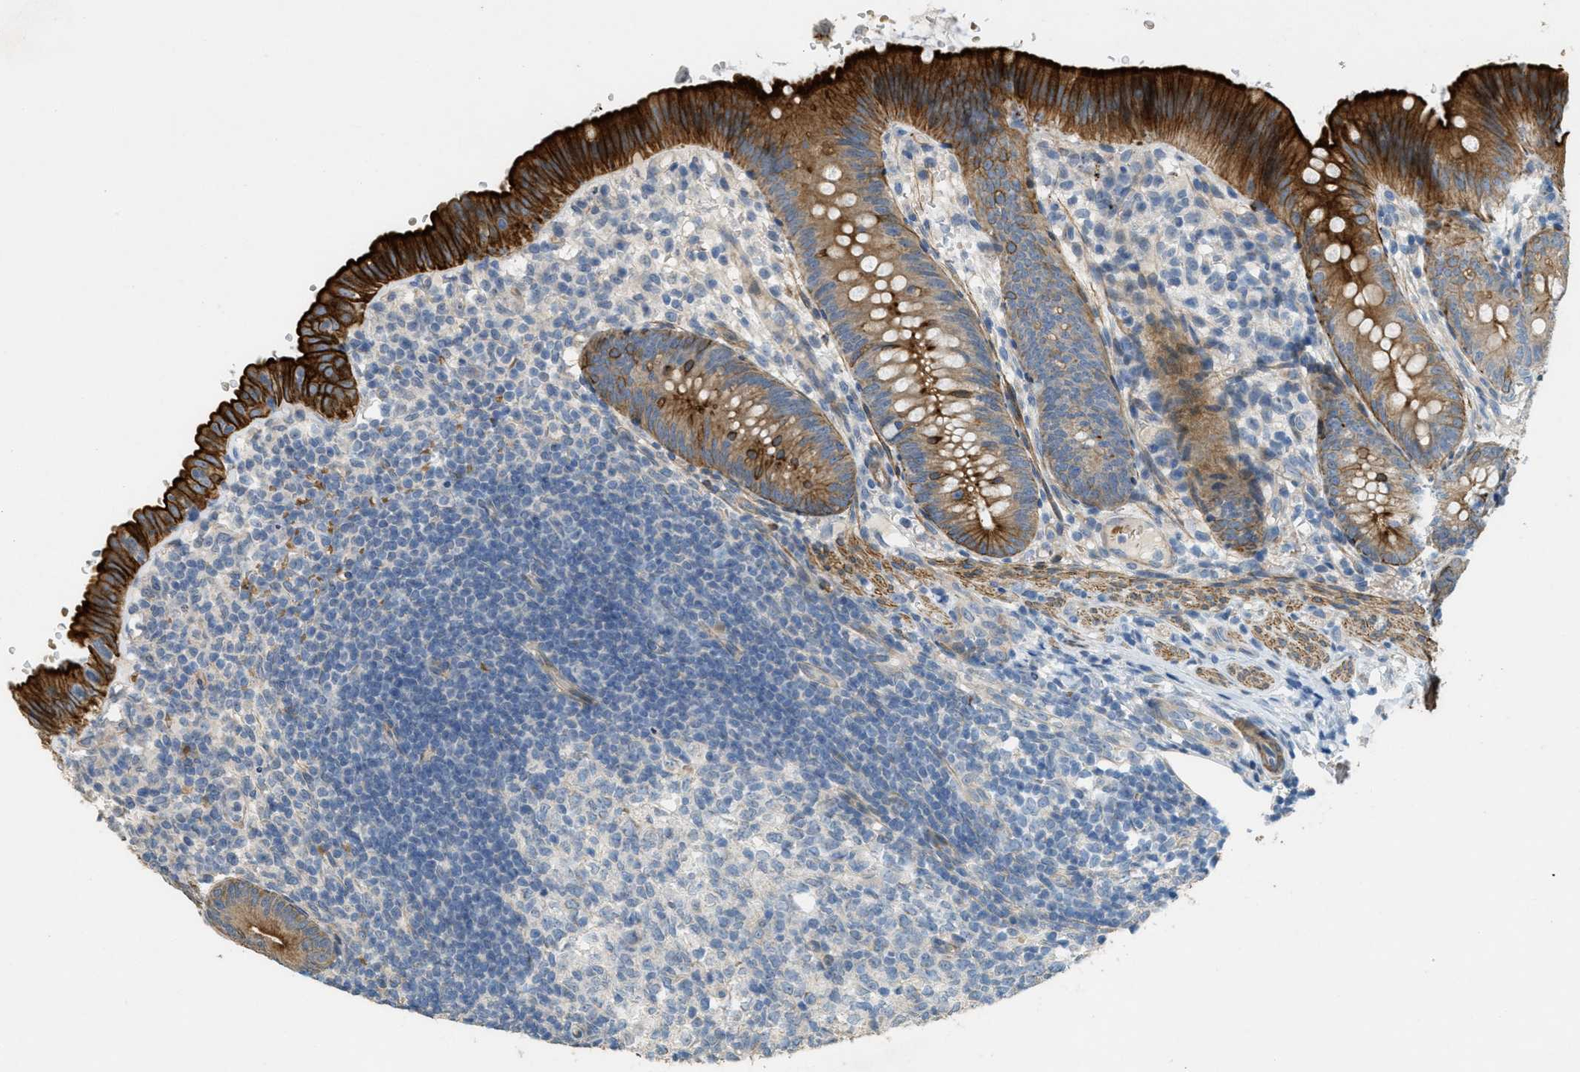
{"staining": {"intensity": "strong", "quantity": ">75%", "location": "cytoplasmic/membranous"}, "tissue": "appendix", "cell_type": "Glandular cells", "image_type": "normal", "snomed": [{"axis": "morphology", "description": "Normal tissue, NOS"}, {"axis": "topography", "description": "Appendix"}], "caption": "A high-resolution micrograph shows IHC staining of benign appendix, which demonstrates strong cytoplasmic/membranous expression in about >75% of glandular cells. The protein is stained brown, and the nuclei are stained in blue (DAB IHC with brightfield microscopy, high magnification).", "gene": "MRS2", "patient": {"sex": "male", "age": 1}}